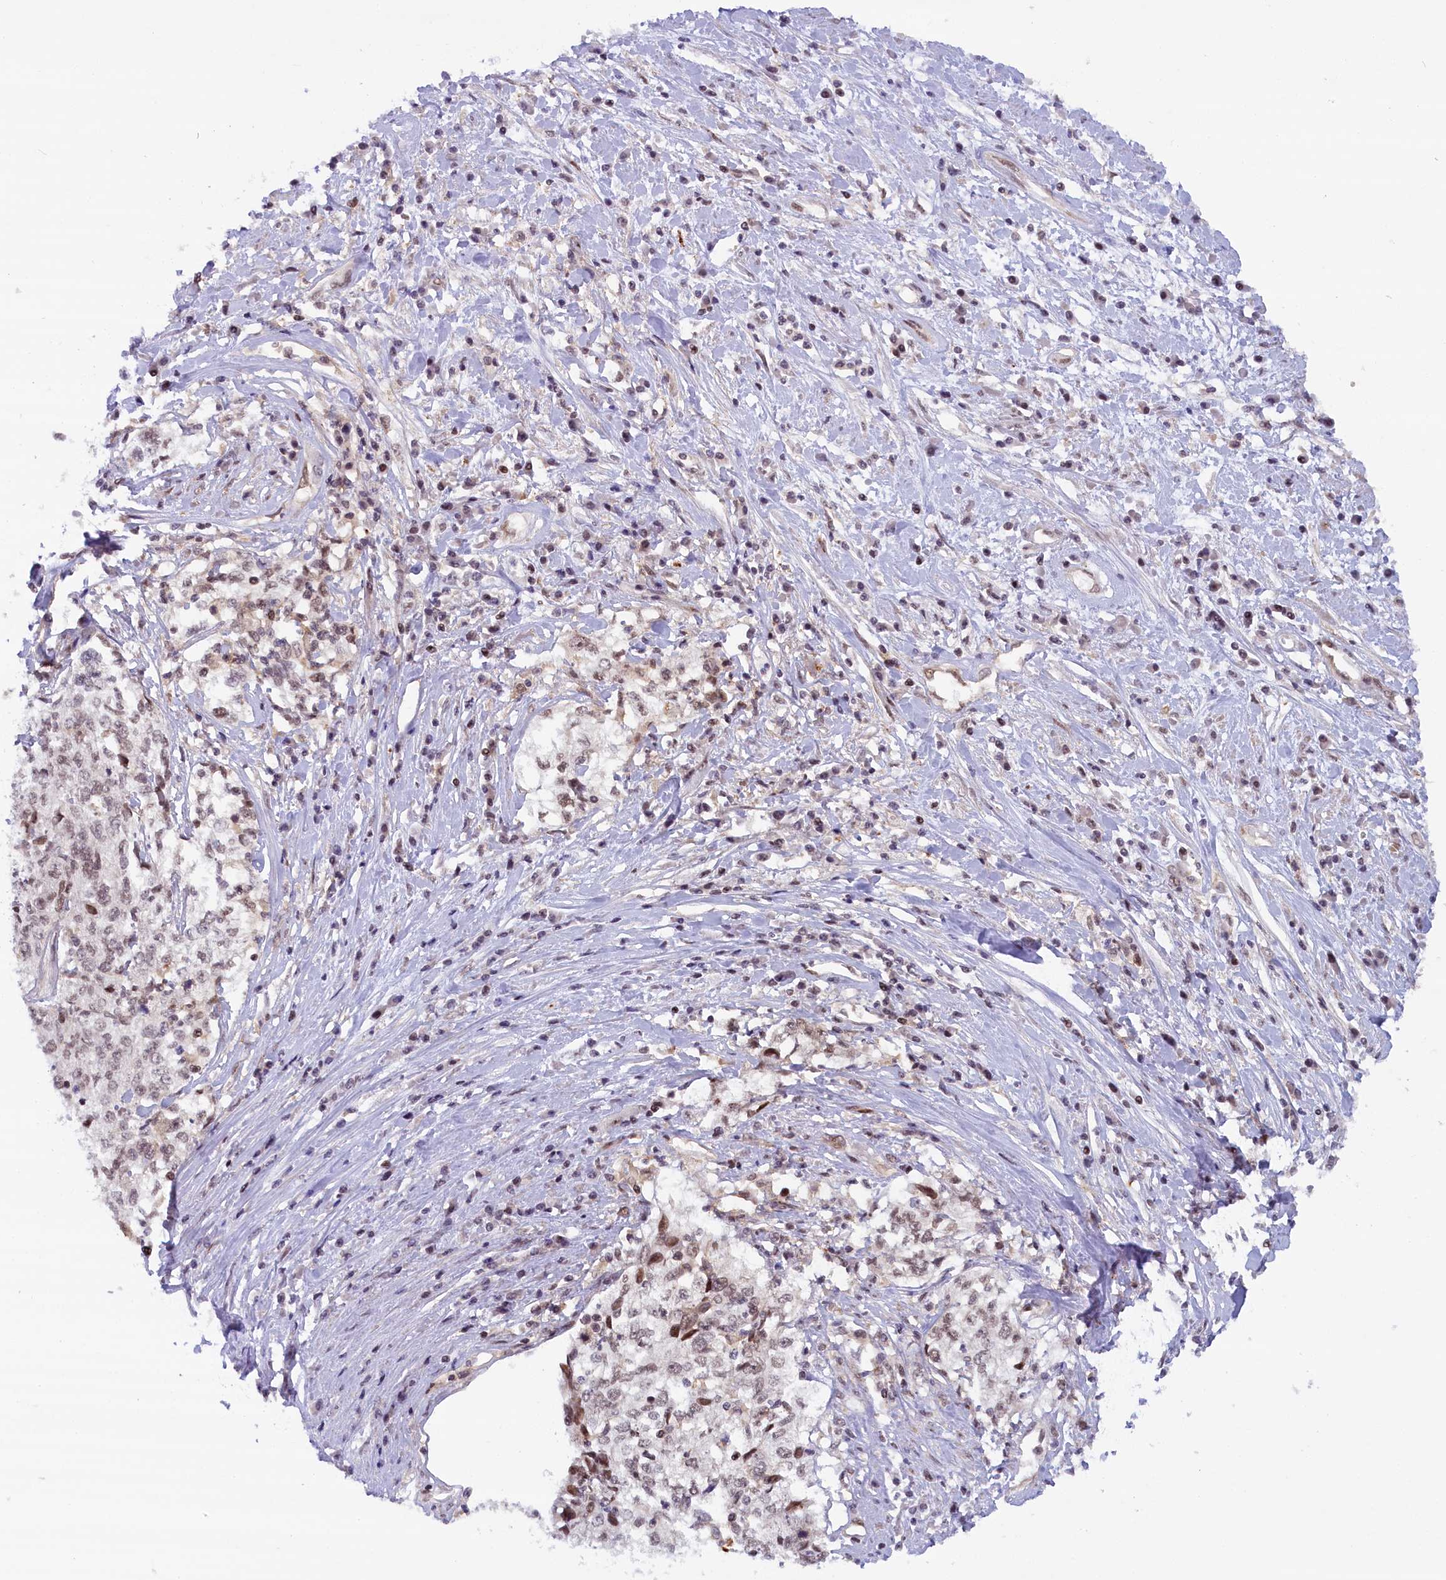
{"staining": {"intensity": "weak", "quantity": ">75%", "location": "nuclear"}, "tissue": "cervical cancer", "cell_type": "Tumor cells", "image_type": "cancer", "snomed": [{"axis": "morphology", "description": "Squamous cell carcinoma, NOS"}, {"axis": "topography", "description": "Cervix"}], "caption": "Protein expression analysis of cervical cancer exhibits weak nuclear expression in about >75% of tumor cells.", "gene": "FCHO1", "patient": {"sex": "female", "age": 57}}